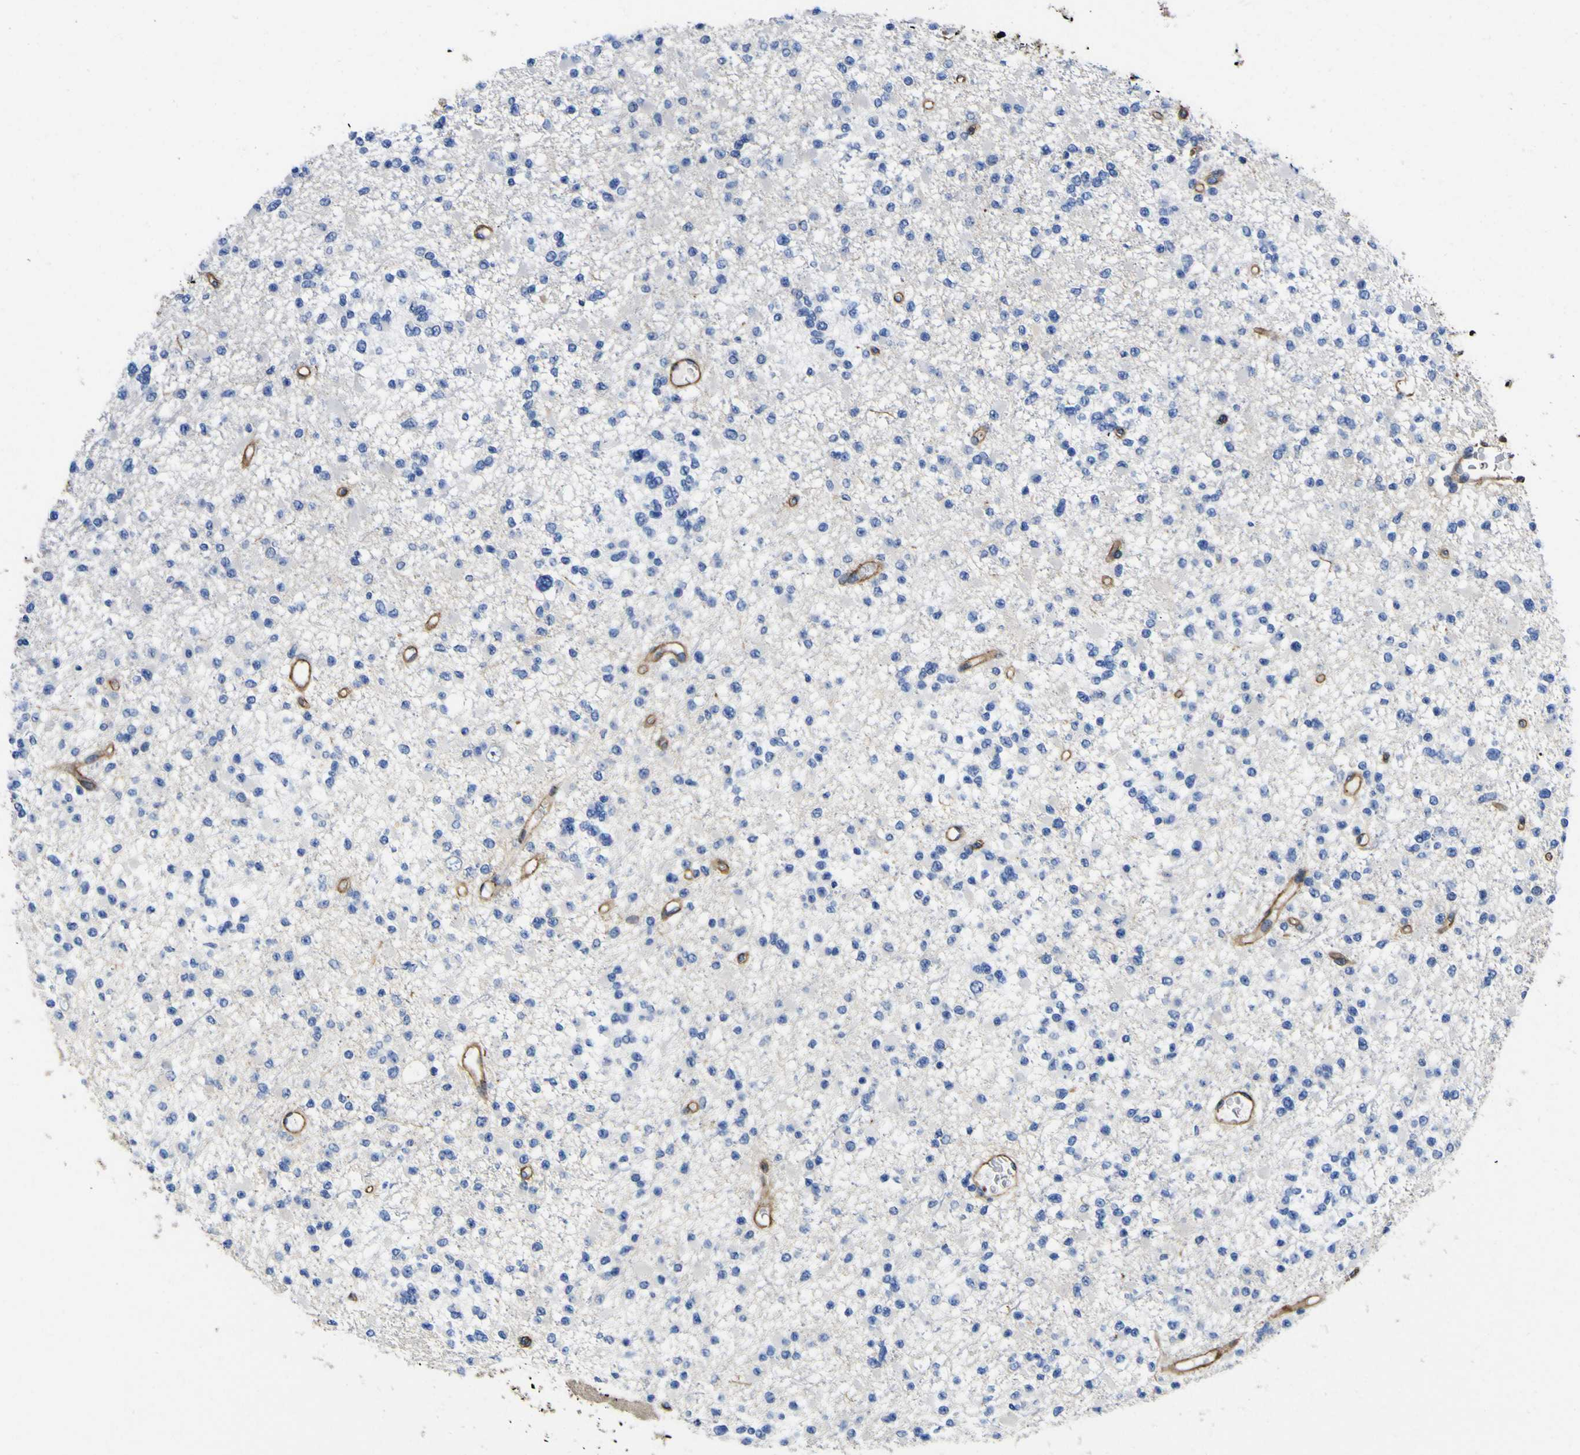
{"staining": {"intensity": "negative", "quantity": "none", "location": "none"}, "tissue": "glioma", "cell_type": "Tumor cells", "image_type": "cancer", "snomed": [{"axis": "morphology", "description": "Glioma, malignant, Low grade"}, {"axis": "topography", "description": "Brain"}], "caption": "DAB immunohistochemical staining of human glioma shows no significant staining in tumor cells. (Immunohistochemistry, brightfield microscopy, high magnification).", "gene": "CD151", "patient": {"sex": "female", "age": 22}}